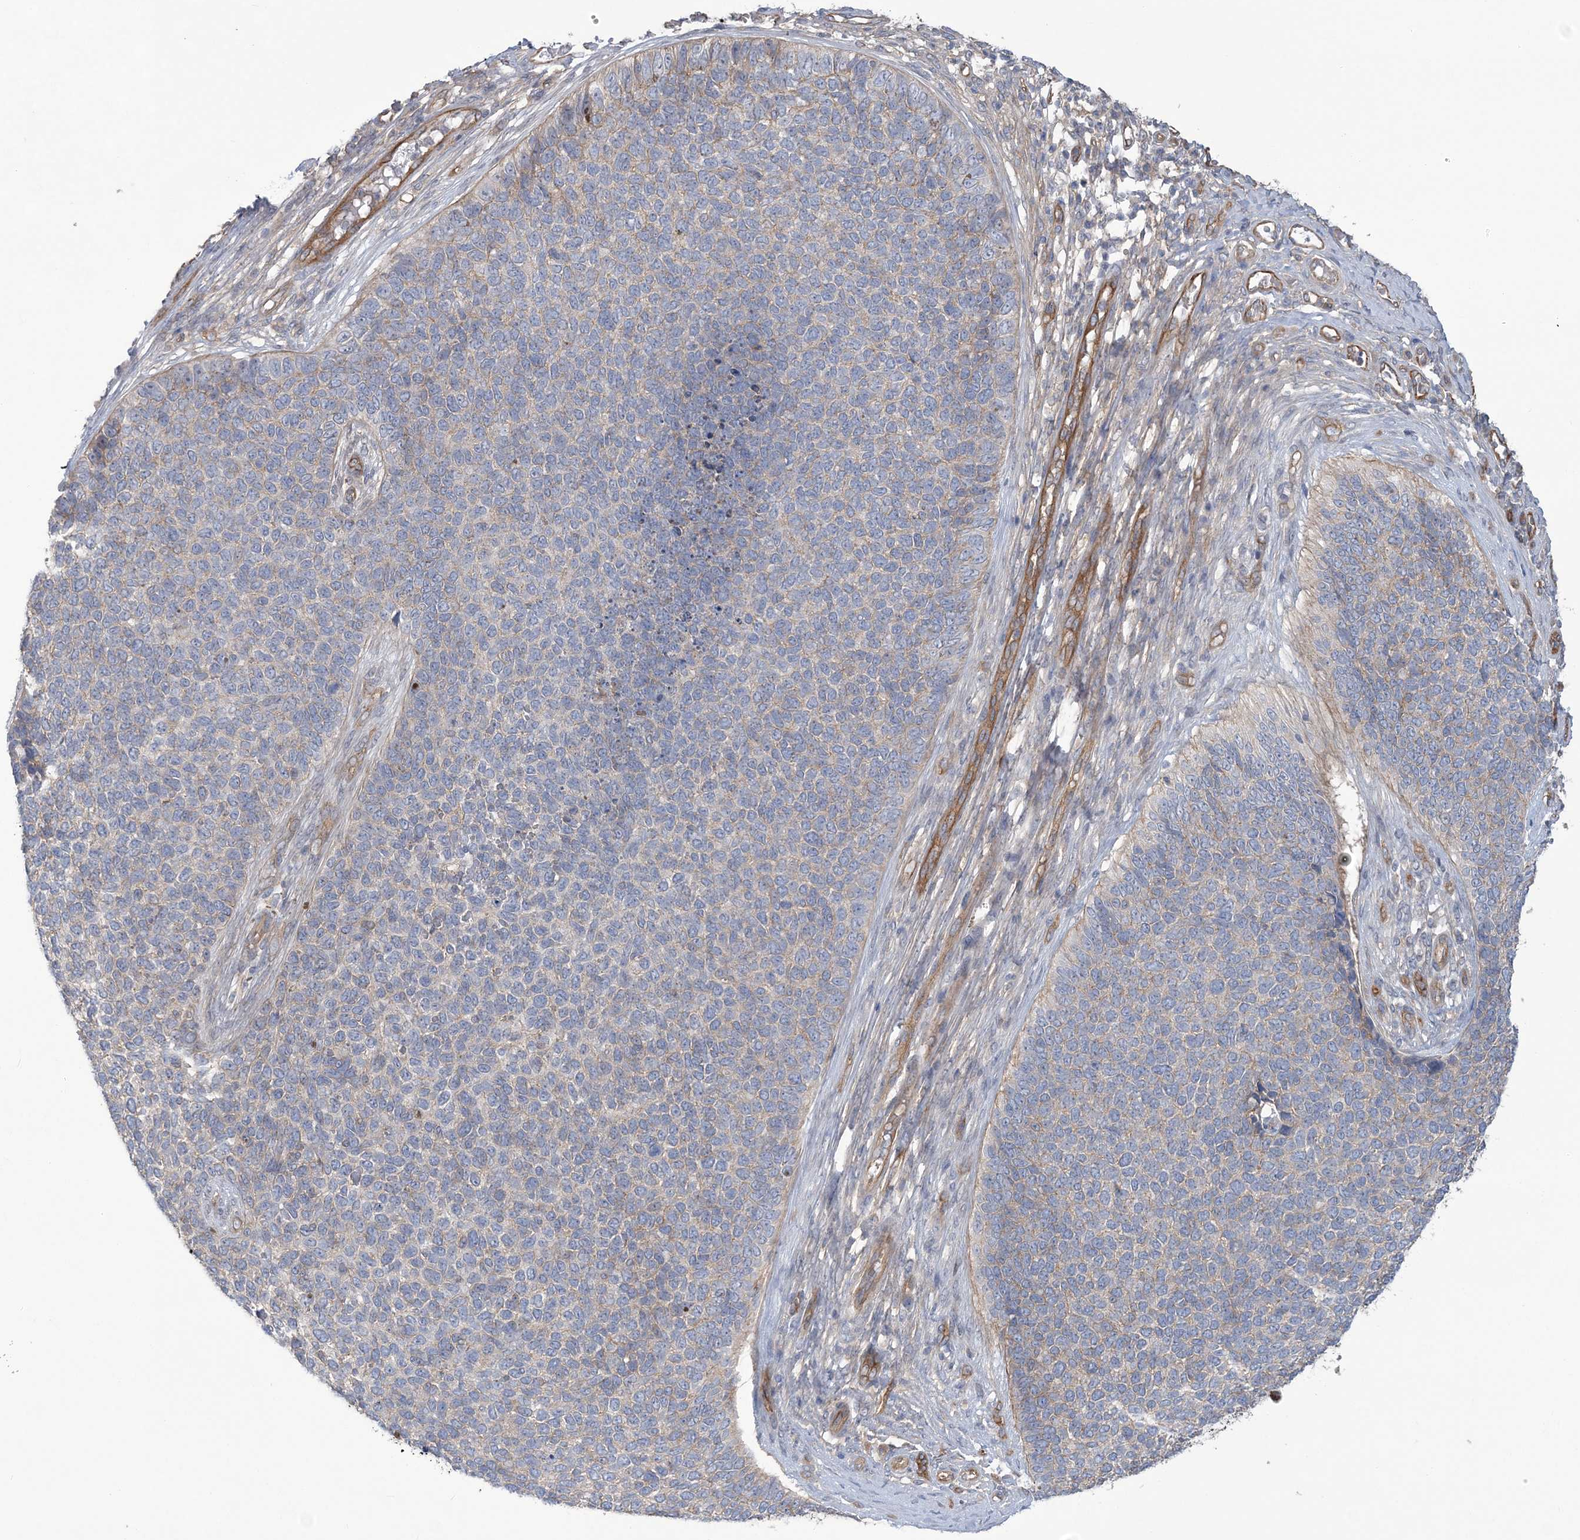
{"staining": {"intensity": "negative", "quantity": "none", "location": "none"}, "tissue": "skin cancer", "cell_type": "Tumor cells", "image_type": "cancer", "snomed": [{"axis": "morphology", "description": "Basal cell carcinoma"}, {"axis": "topography", "description": "Skin"}], "caption": "This is an IHC photomicrograph of human skin basal cell carcinoma. There is no positivity in tumor cells.", "gene": "RAI14", "patient": {"sex": "female", "age": 84}}